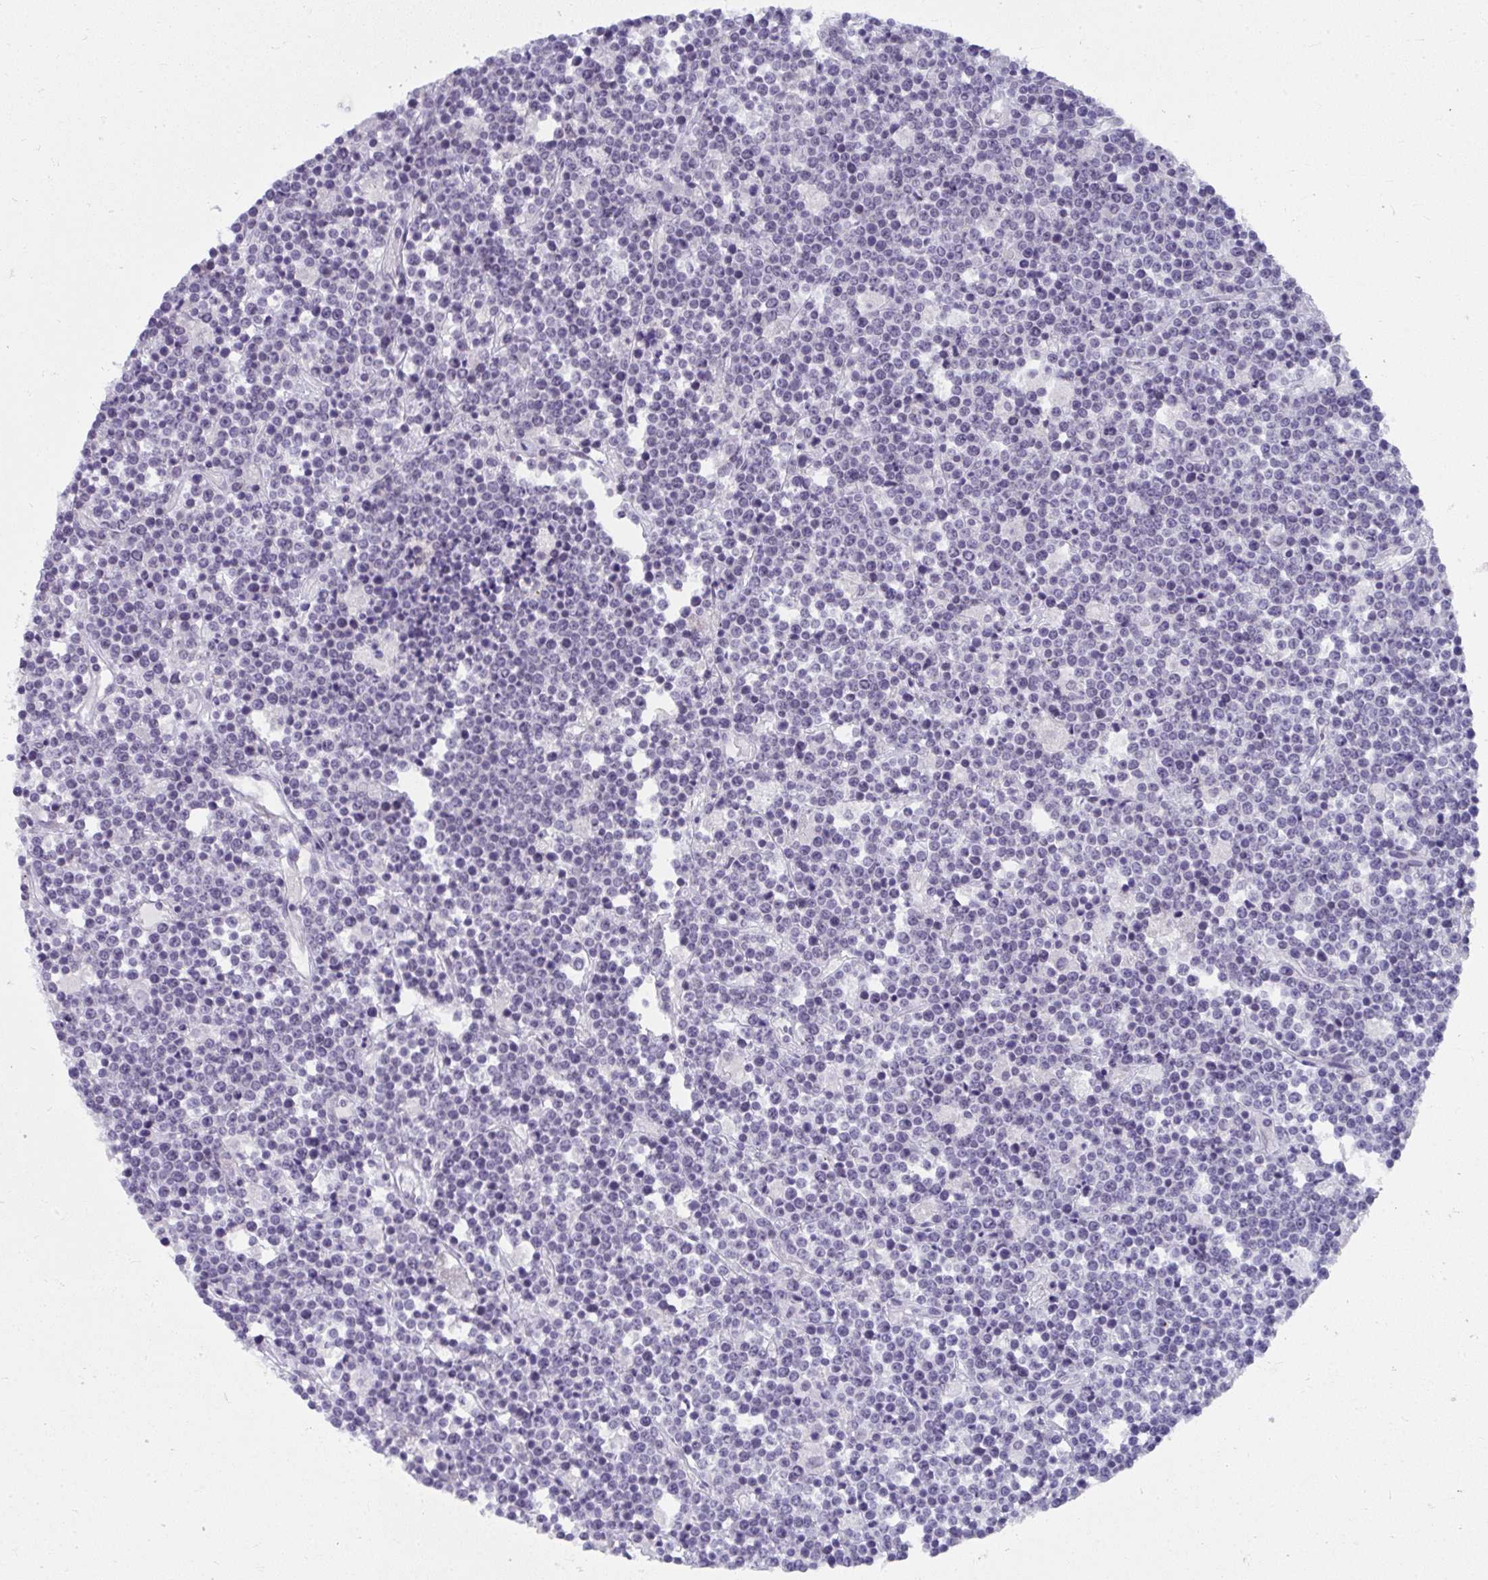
{"staining": {"intensity": "negative", "quantity": "none", "location": "none"}, "tissue": "lymphoma", "cell_type": "Tumor cells", "image_type": "cancer", "snomed": [{"axis": "morphology", "description": "Malignant lymphoma, non-Hodgkin's type, High grade"}, {"axis": "topography", "description": "Ovary"}], "caption": "An image of human high-grade malignant lymphoma, non-Hodgkin's type is negative for staining in tumor cells.", "gene": "UGT3A2", "patient": {"sex": "female", "age": 56}}